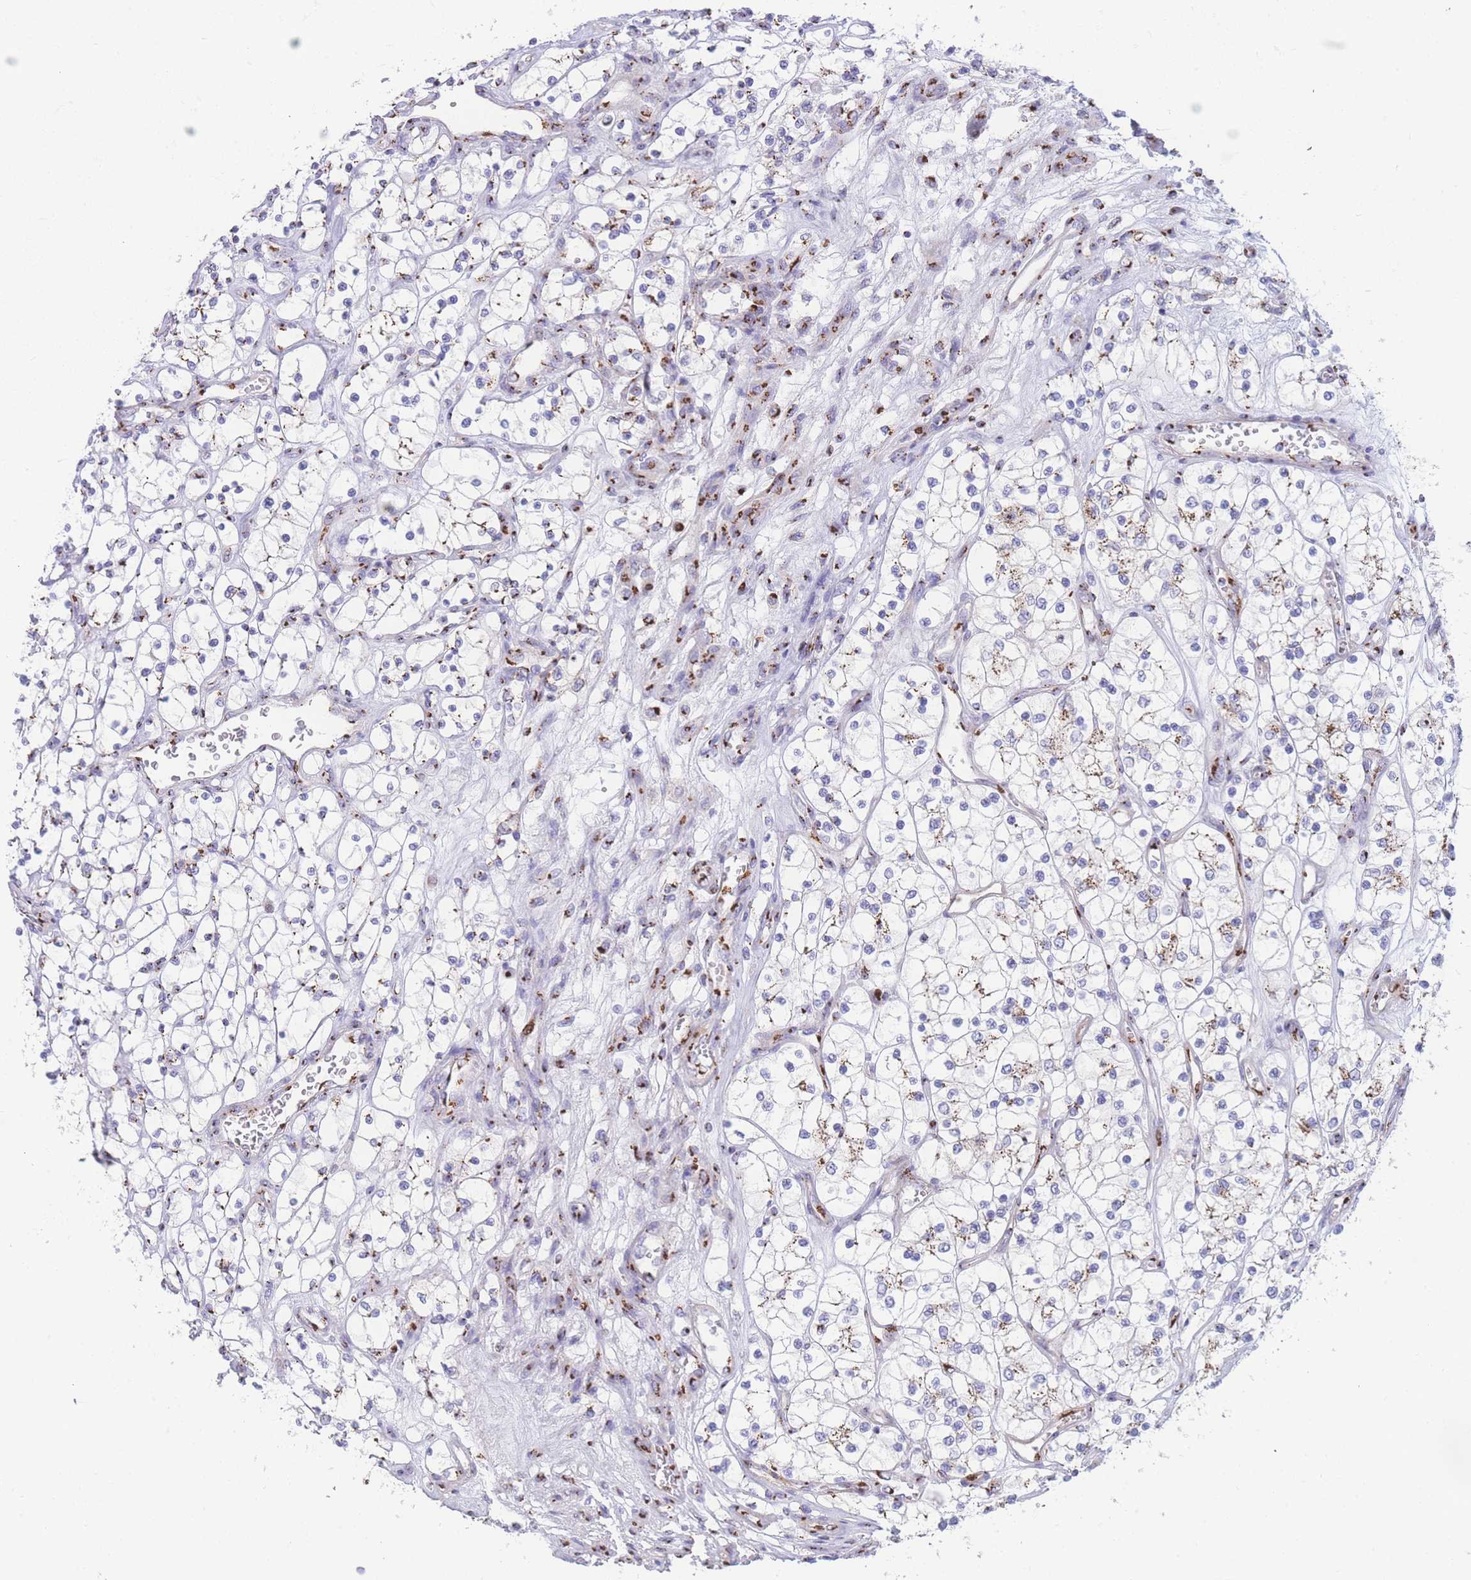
{"staining": {"intensity": "moderate", "quantity": "25%-75%", "location": "cytoplasmic/membranous"}, "tissue": "renal cancer", "cell_type": "Tumor cells", "image_type": "cancer", "snomed": [{"axis": "morphology", "description": "Adenocarcinoma, NOS"}, {"axis": "topography", "description": "Kidney"}], "caption": "Renal cancer (adenocarcinoma) stained with IHC demonstrates moderate cytoplasmic/membranous expression in approximately 25%-75% of tumor cells.", "gene": "GOLM2", "patient": {"sex": "female", "age": 69}}